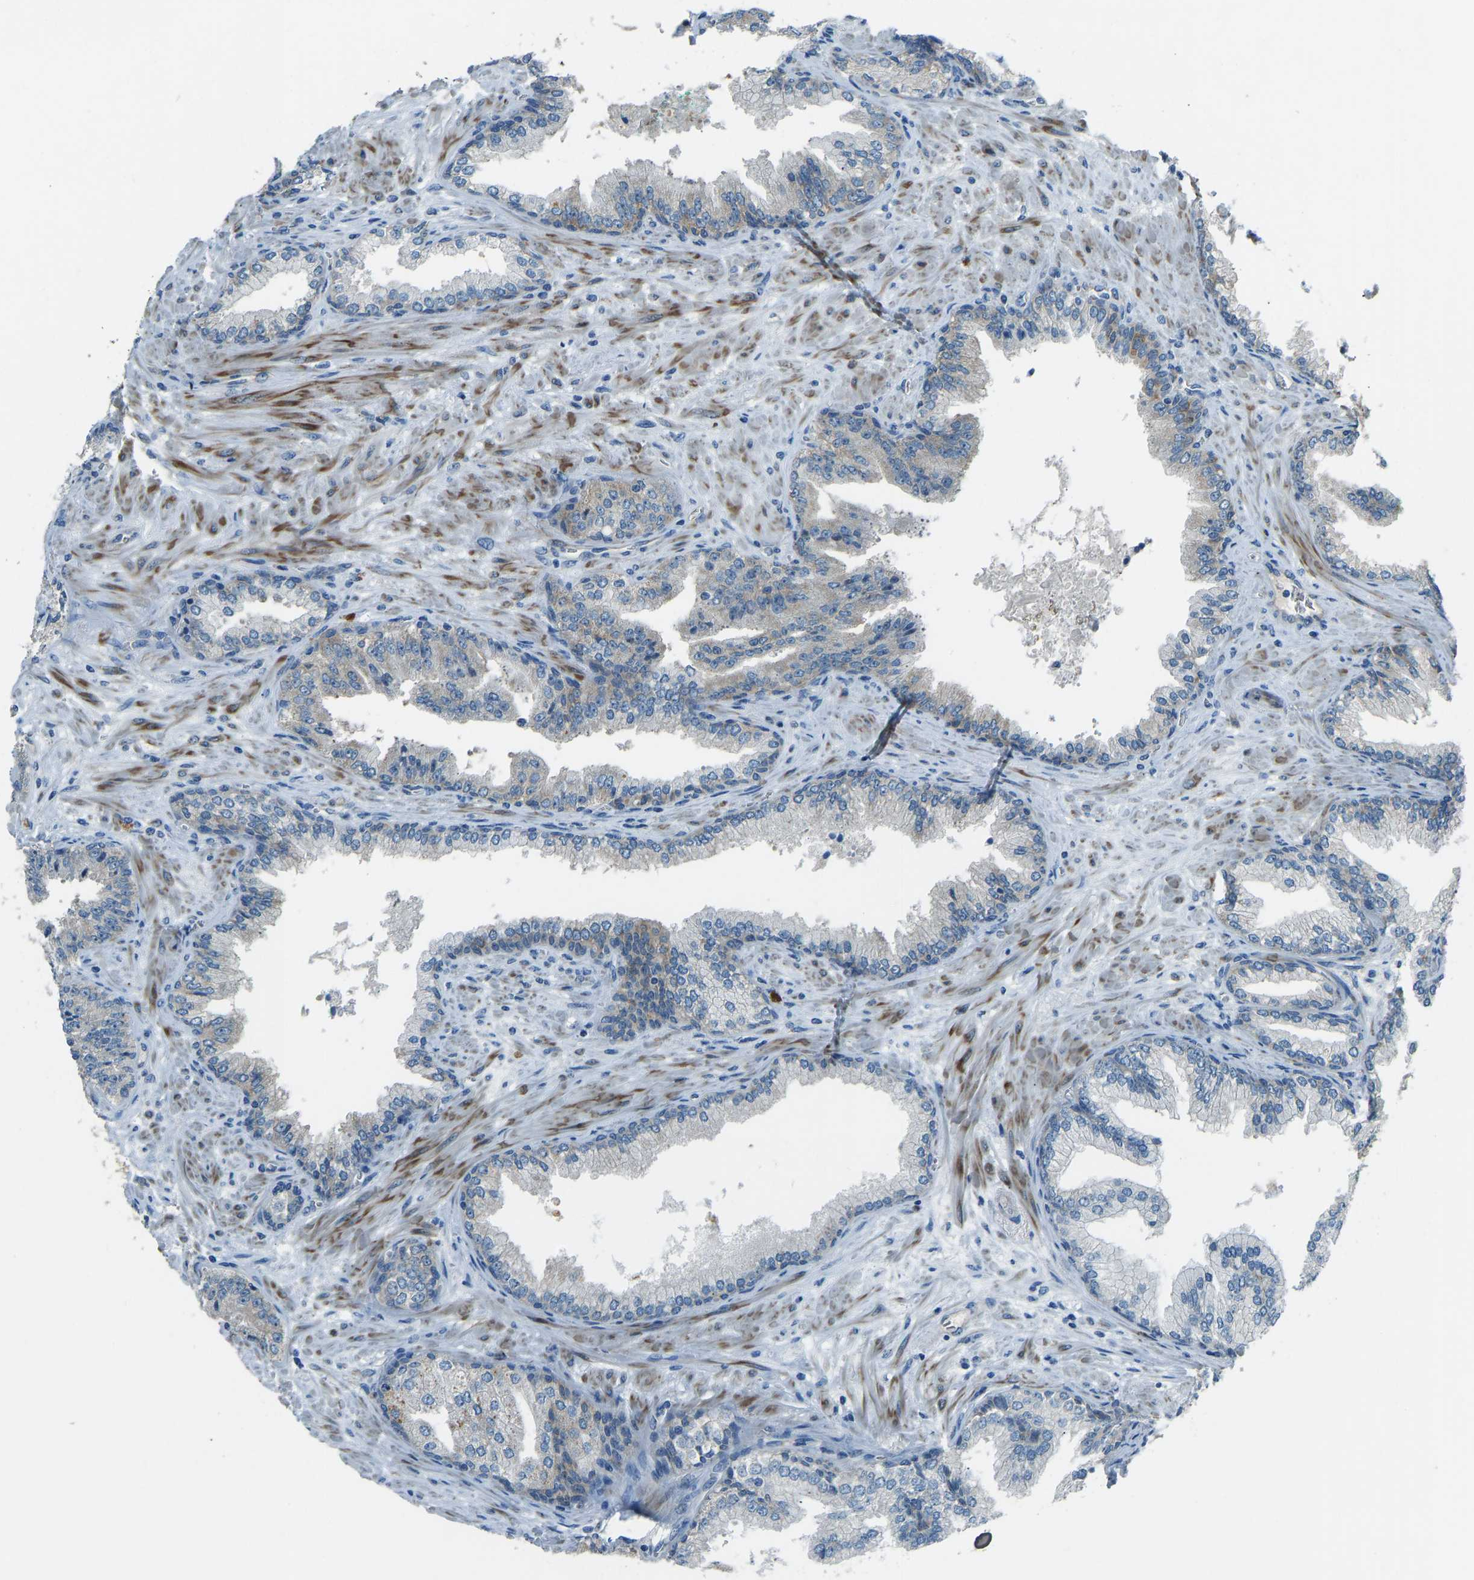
{"staining": {"intensity": "moderate", "quantity": "<25%", "location": "cytoplasmic/membranous"}, "tissue": "prostate cancer", "cell_type": "Tumor cells", "image_type": "cancer", "snomed": [{"axis": "morphology", "description": "Adenocarcinoma, High grade"}, {"axis": "topography", "description": "Prostate"}], "caption": "Approximately <25% of tumor cells in prostate cancer demonstrate moderate cytoplasmic/membranous protein expression as visualized by brown immunohistochemical staining.", "gene": "STAU2", "patient": {"sex": "male", "age": 71}}